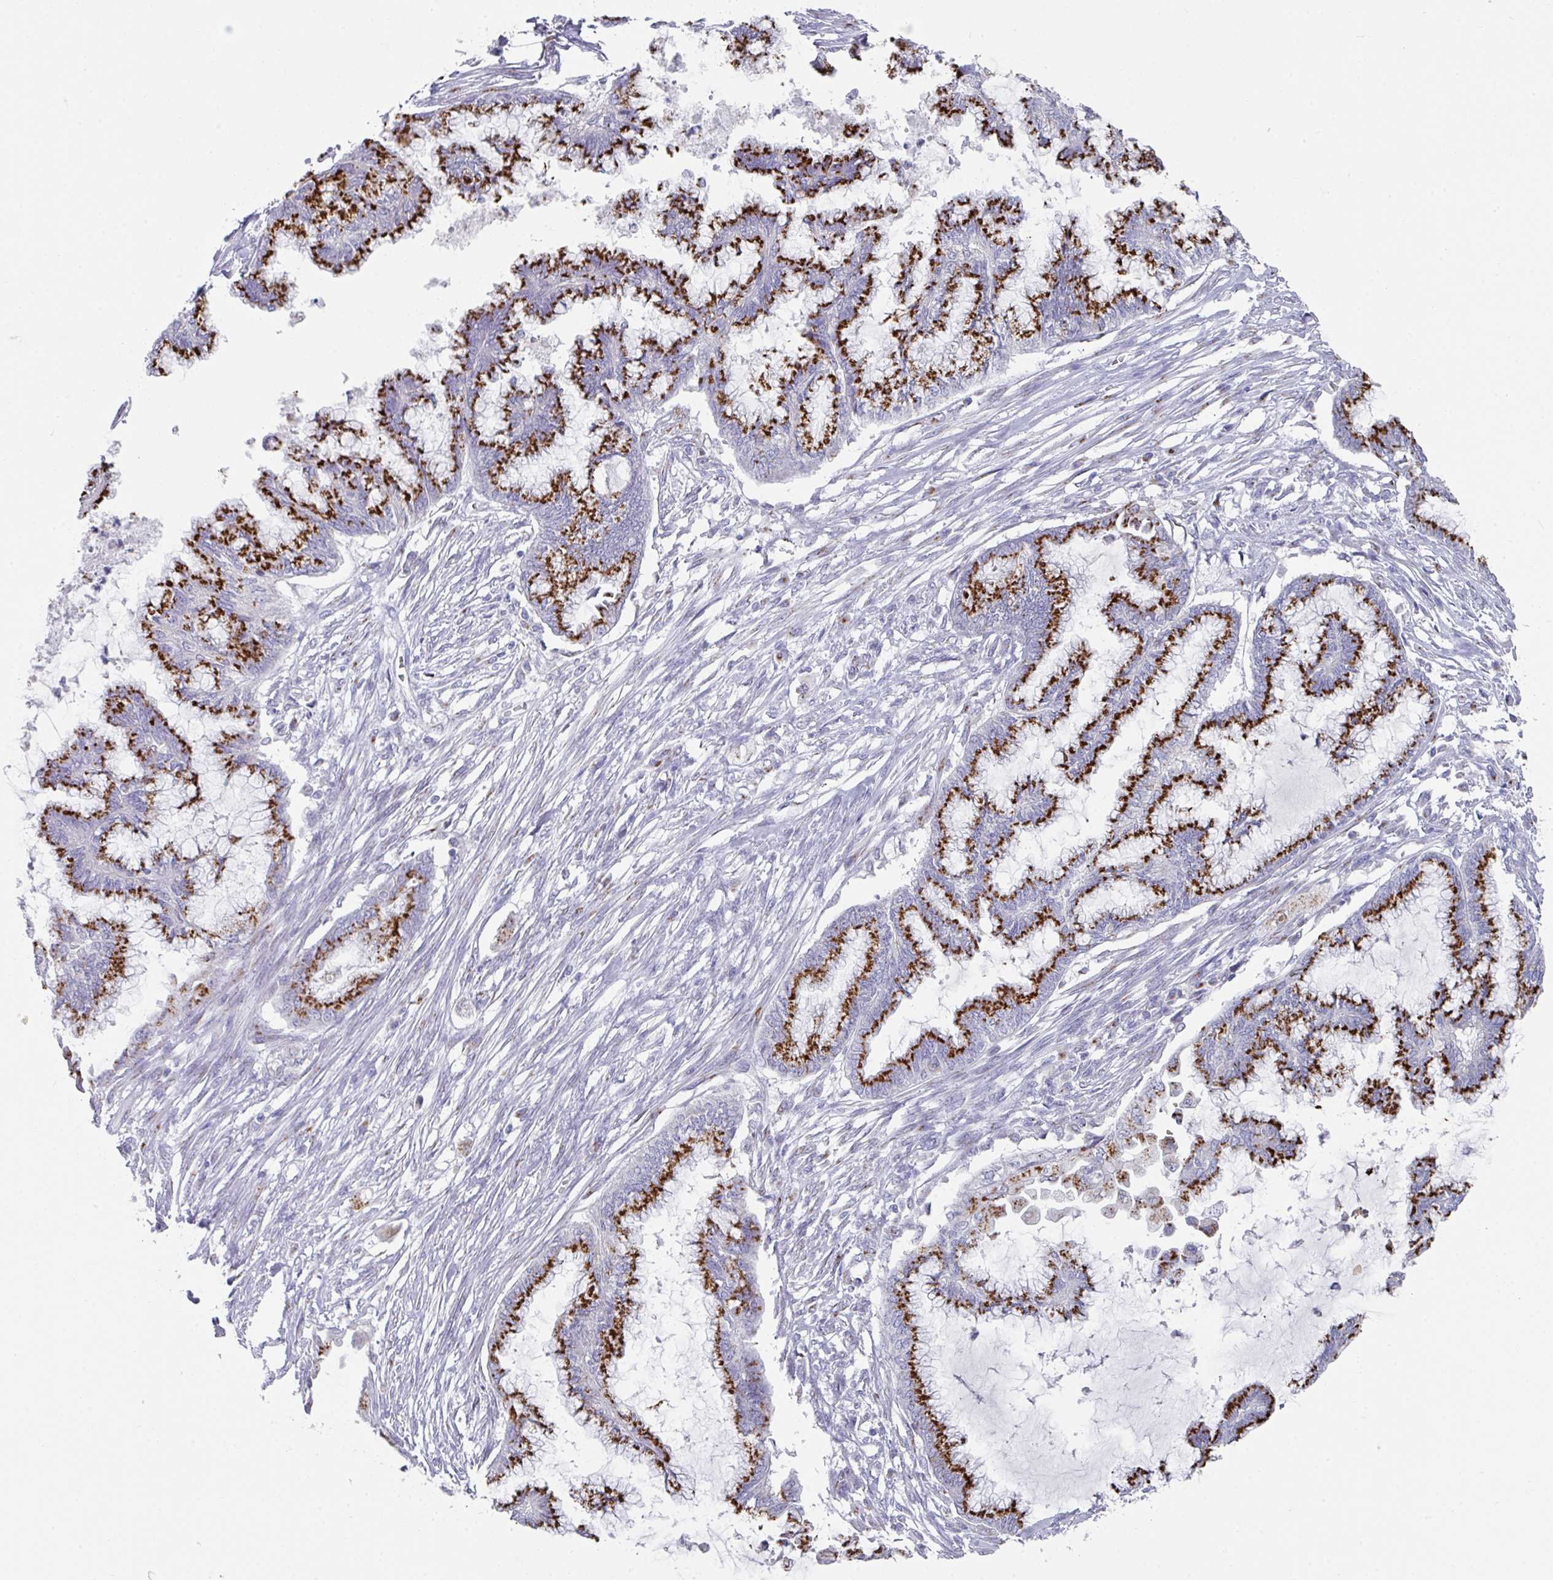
{"staining": {"intensity": "strong", "quantity": ">75%", "location": "cytoplasmic/membranous"}, "tissue": "endometrial cancer", "cell_type": "Tumor cells", "image_type": "cancer", "snomed": [{"axis": "morphology", "description": "Adenocarcinoma, NOS"}, {"axis": "topography", "description": "Endometrium"}], "caption": "A micrograph showing strong cytoplasmic/membranous positivity in approximately >75% of tumor cells in endometrial adenocarcinoma, as visualized by brown immunohistochemical staining.", "gene": "VKORC1L1", "patient": {"sex": "female", "age": 86}}